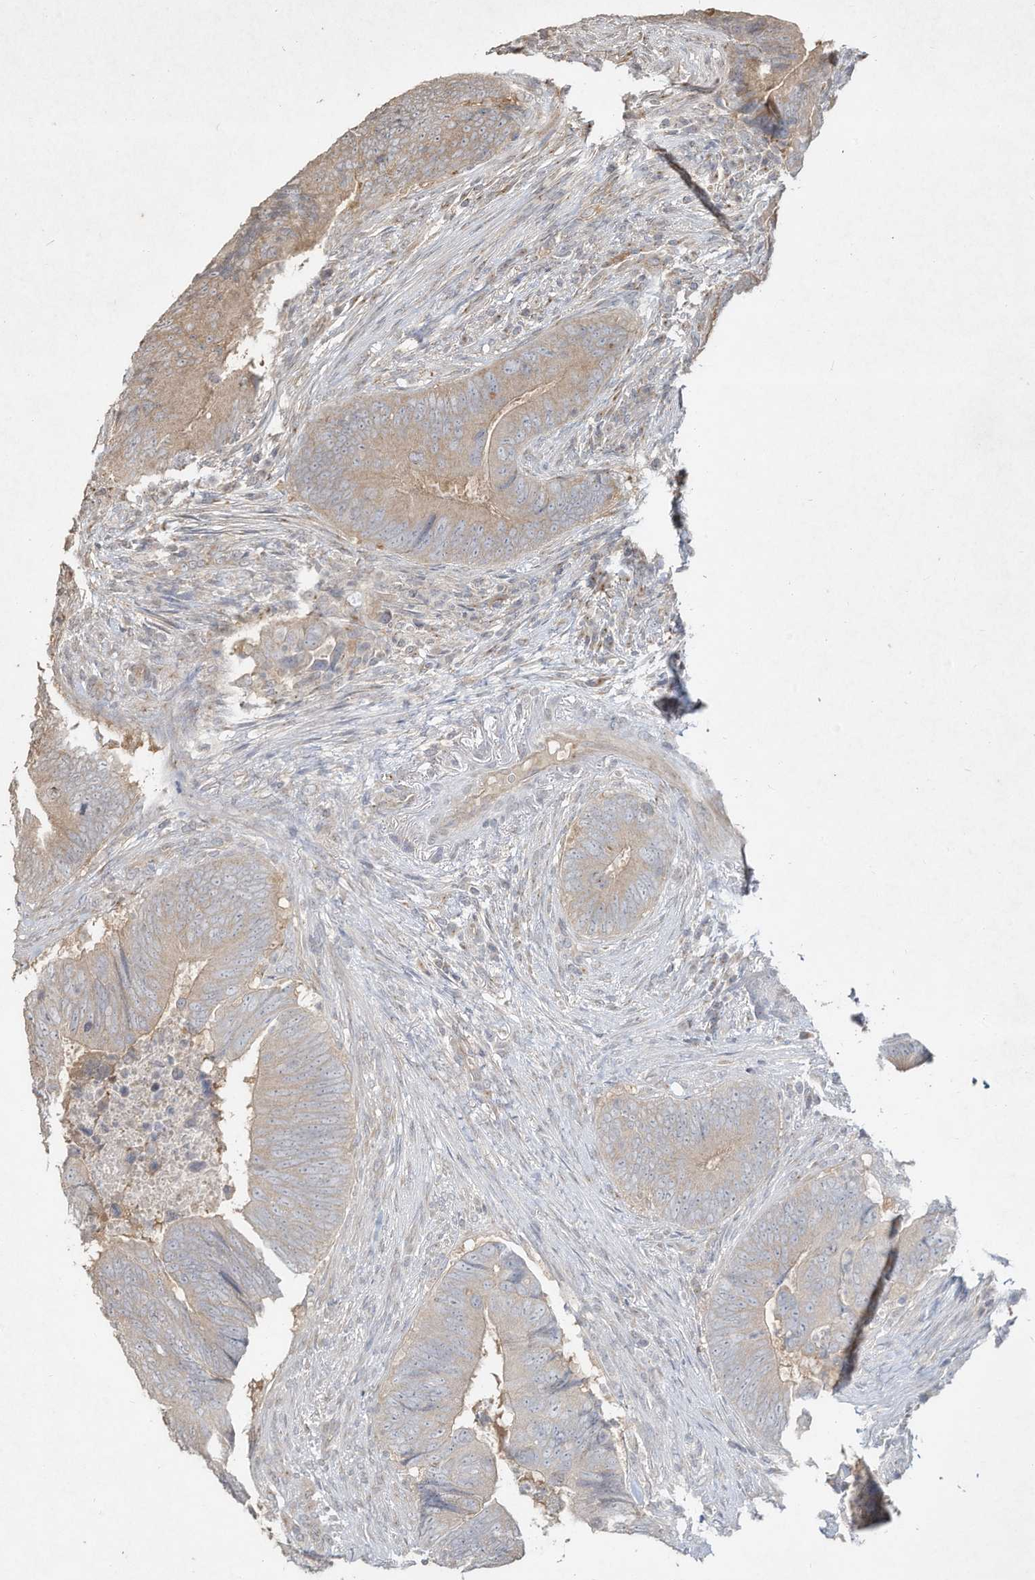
{"staining": {"intensity": "weak", "quantity": "25%-75%", "location": "cytoplasmic/membranous"}, "tissue": "colorectal cancer", "cell_type": "Tumor cells", "image_type": "cancer", "snomed": [{"axis": "morphology", "description": "Normal tissue, NOS"}, {"axis": "morphology", "description": "Adenocarcinoma, NOS"}, {"axis": "topography", "description": "Colon"}], "caption": "Approximately 25%-75% of tumor cells in human adenocarcinoma (colorectal) show weak cytoplasmic/membranous protein positivity as visualized by brown immunohistochemical staining.", "gene": "DYNC1I2", "patient": {"sex": "male", "age": 56}}